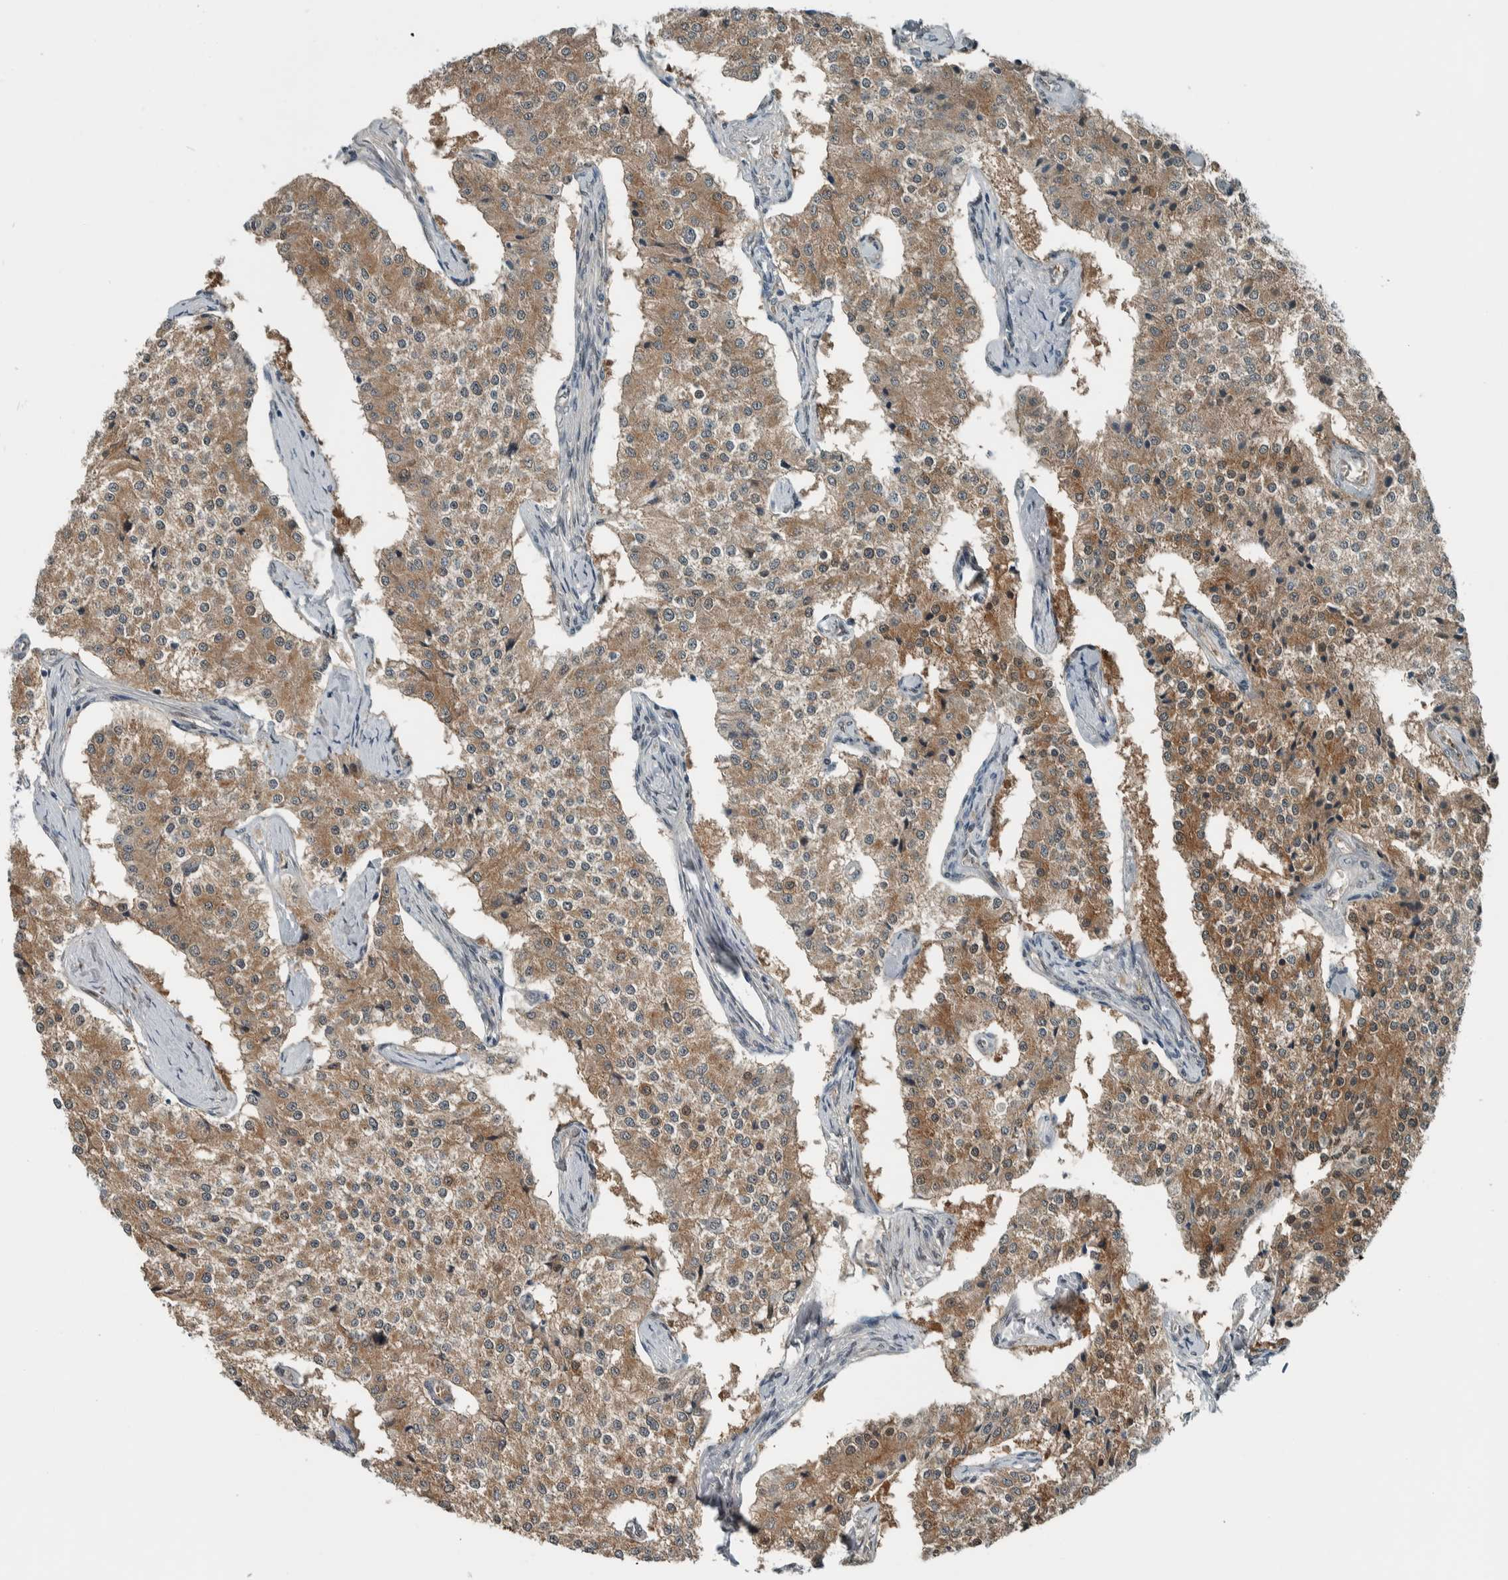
{"staining": {"intensity": "negative", "quantity": "none", "location": "none"}, "tissue": "carcinoid", "cell_type": "Tumor cells", "image_type": "cancer", "snomed": [{"axis": "morphology", "description": "Carcinoid, malignant, NOS"}, {"axis": "topography", "description": "Colon"}], "caption": "Carcinoid (malignant) was stained to show a protein in brown. There is no significant staining in tumor cells. (DAB immunohistochemistry with hematoxylin counter stain).", "gene": "ALAD", "patient": {"sex": "female", "age": 52}}